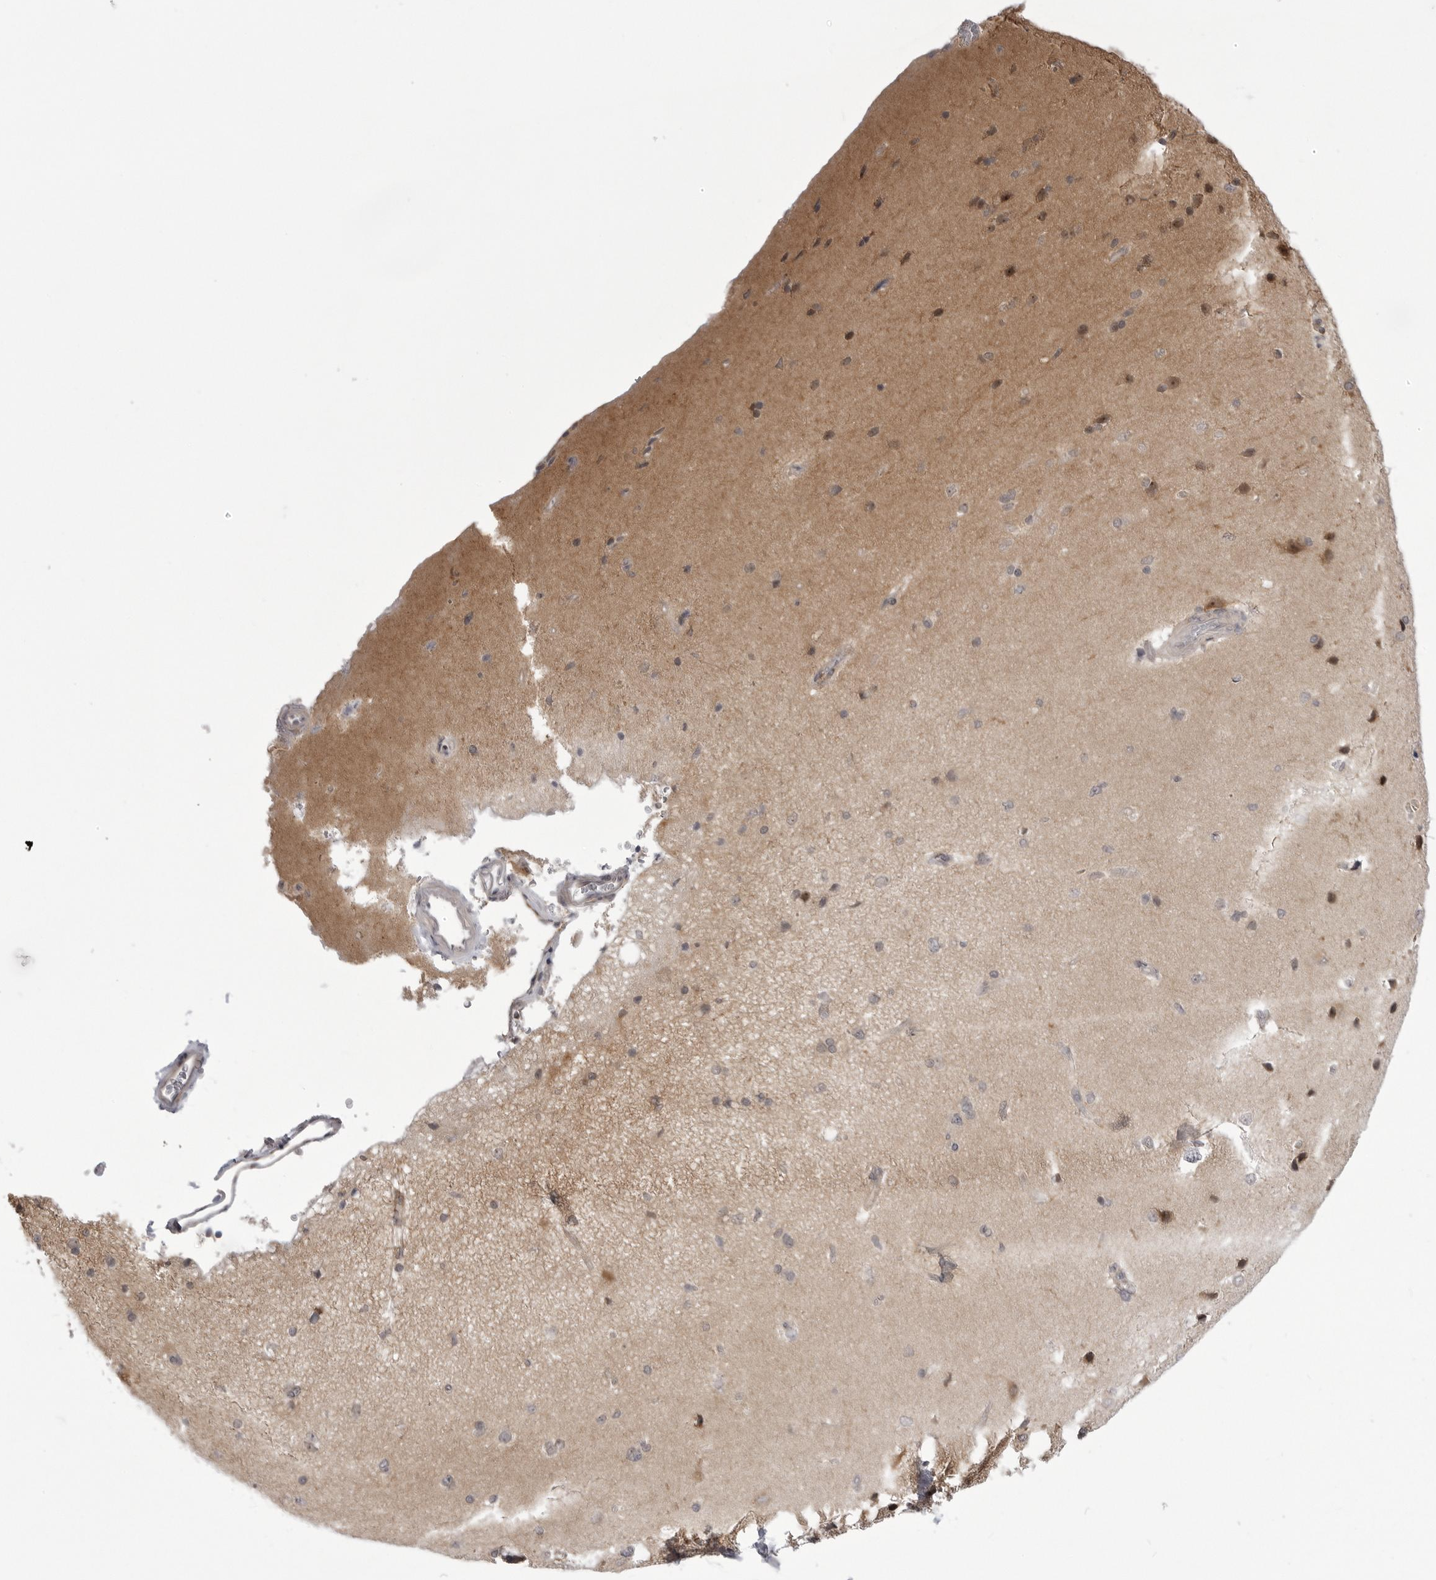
{"staining": {"intensity": "weak", "quantity": ">75%", "location": "cytoplasmic/membranous"}, "tissue": "cerebral cortex", "cell_type": "Endothelial cells", "image_type": "normal", "snomed": [{"axis": "morphology", "description": "Normal tissue, NOS"}, {"axis": "topography", "description": "Cerebral cortex"}], "caption": "Cerebral cortex was stained to show a protein in brown. There is low levels of weak cytoplasmic/membranous staining in about >75% of endothelial cells. The staining is performed using DAB (3,3'-diaminobenzidine) brown chromogen to label protein expression. The nuclei are counter-stained blue using hematoxylin.", "gene": "PTK2B", "patient": {"sex": "male", "age": 62}}